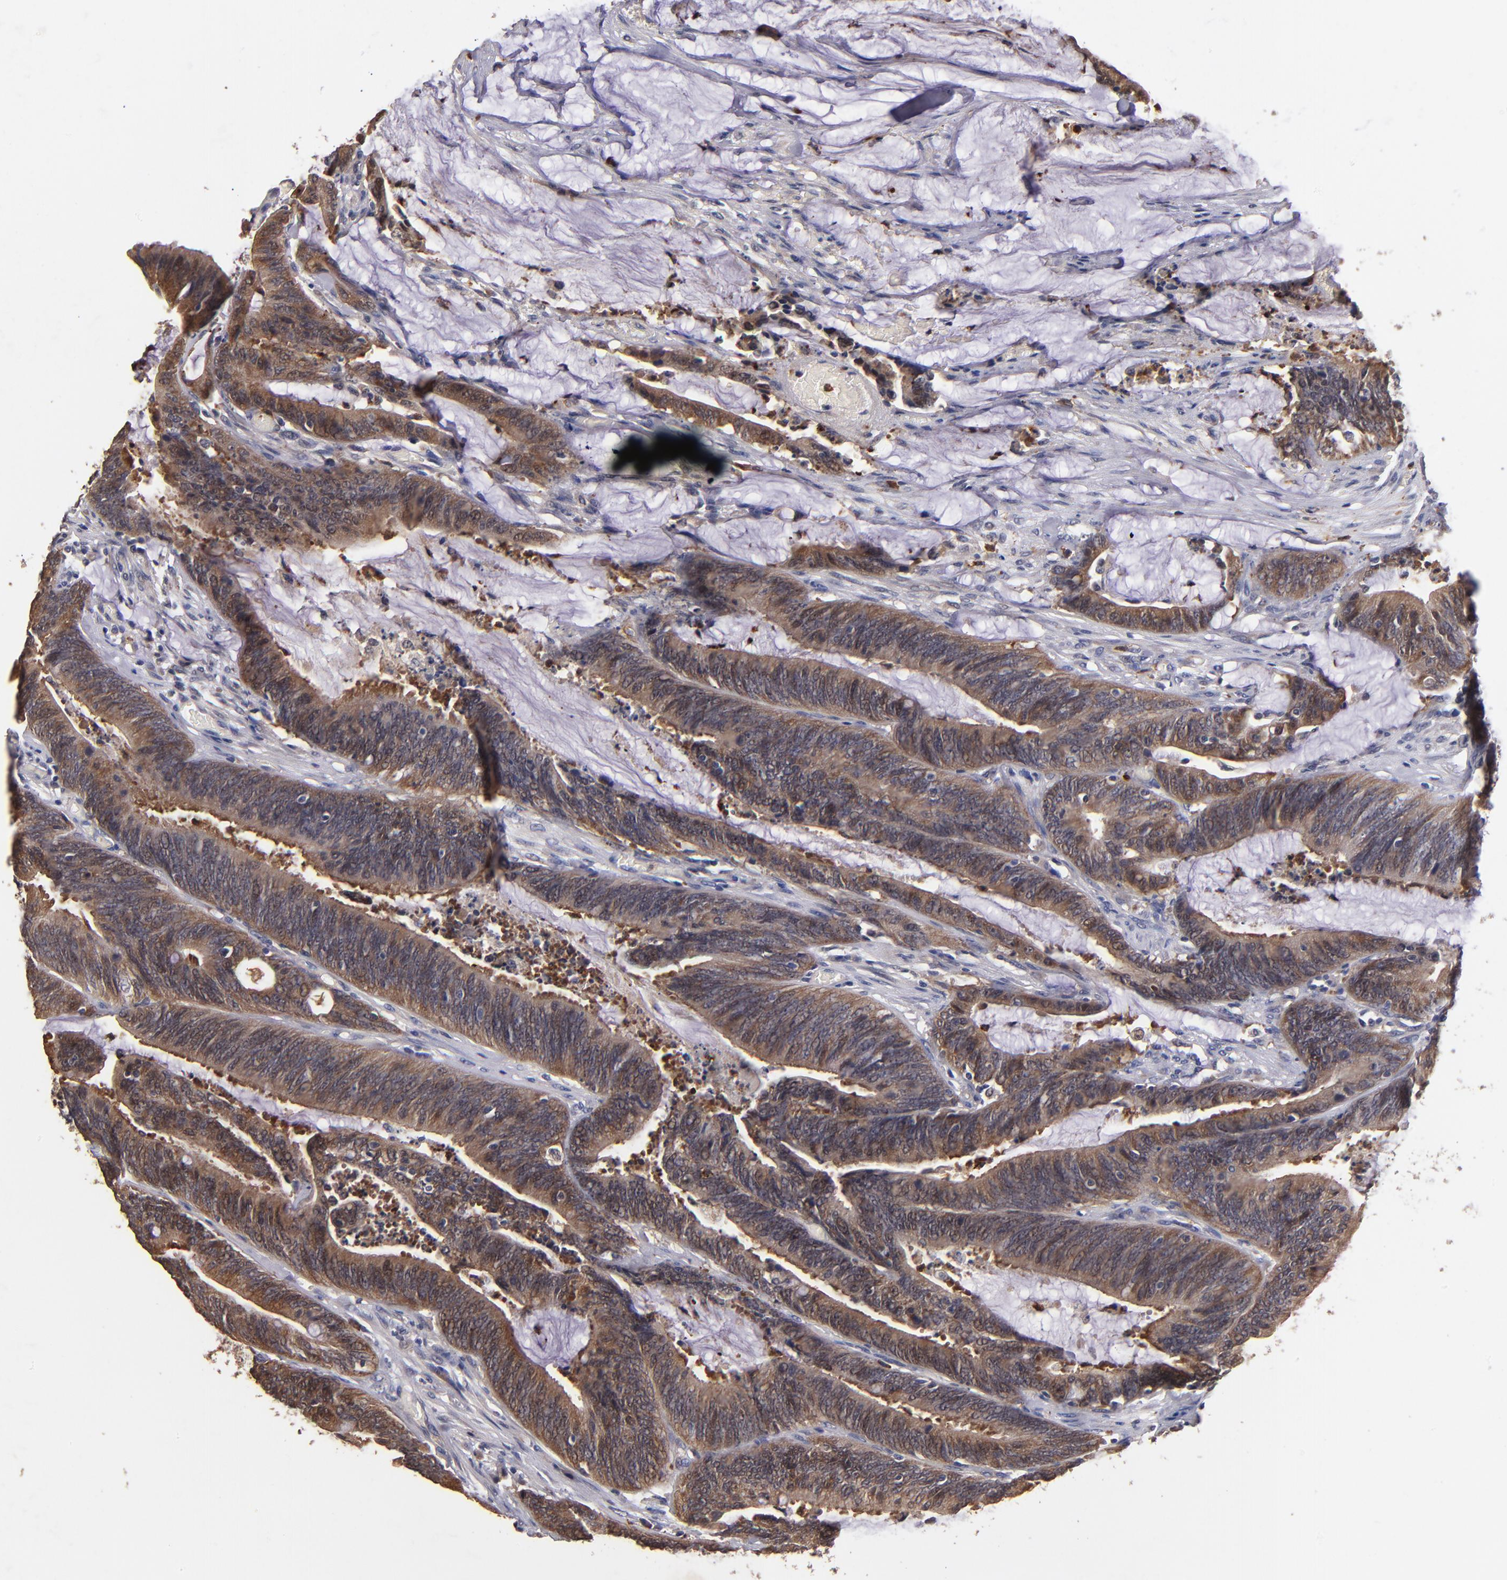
{"staining": {"intensity": "moderate", "quantity": "<25%", "location": "cytoplasmic/membranous"}, "tissue": "colorectal cancer", "cell_type": "Tumor cells", "image_type": "cancer", "snomed": [{"axis": "morphology", "description": "Adenocarcinoma, NOS"}, {"axis": "topography", "description": "Rectum"}], "caption": "Colorectal adenocarcinoma stained with a brown dye demonstrates moderate cytoplasmic/membranous positive expression in about <25% of tumor cells.", "gene": "TTLL12", "patient": {"sex": "female", "age": 66}}